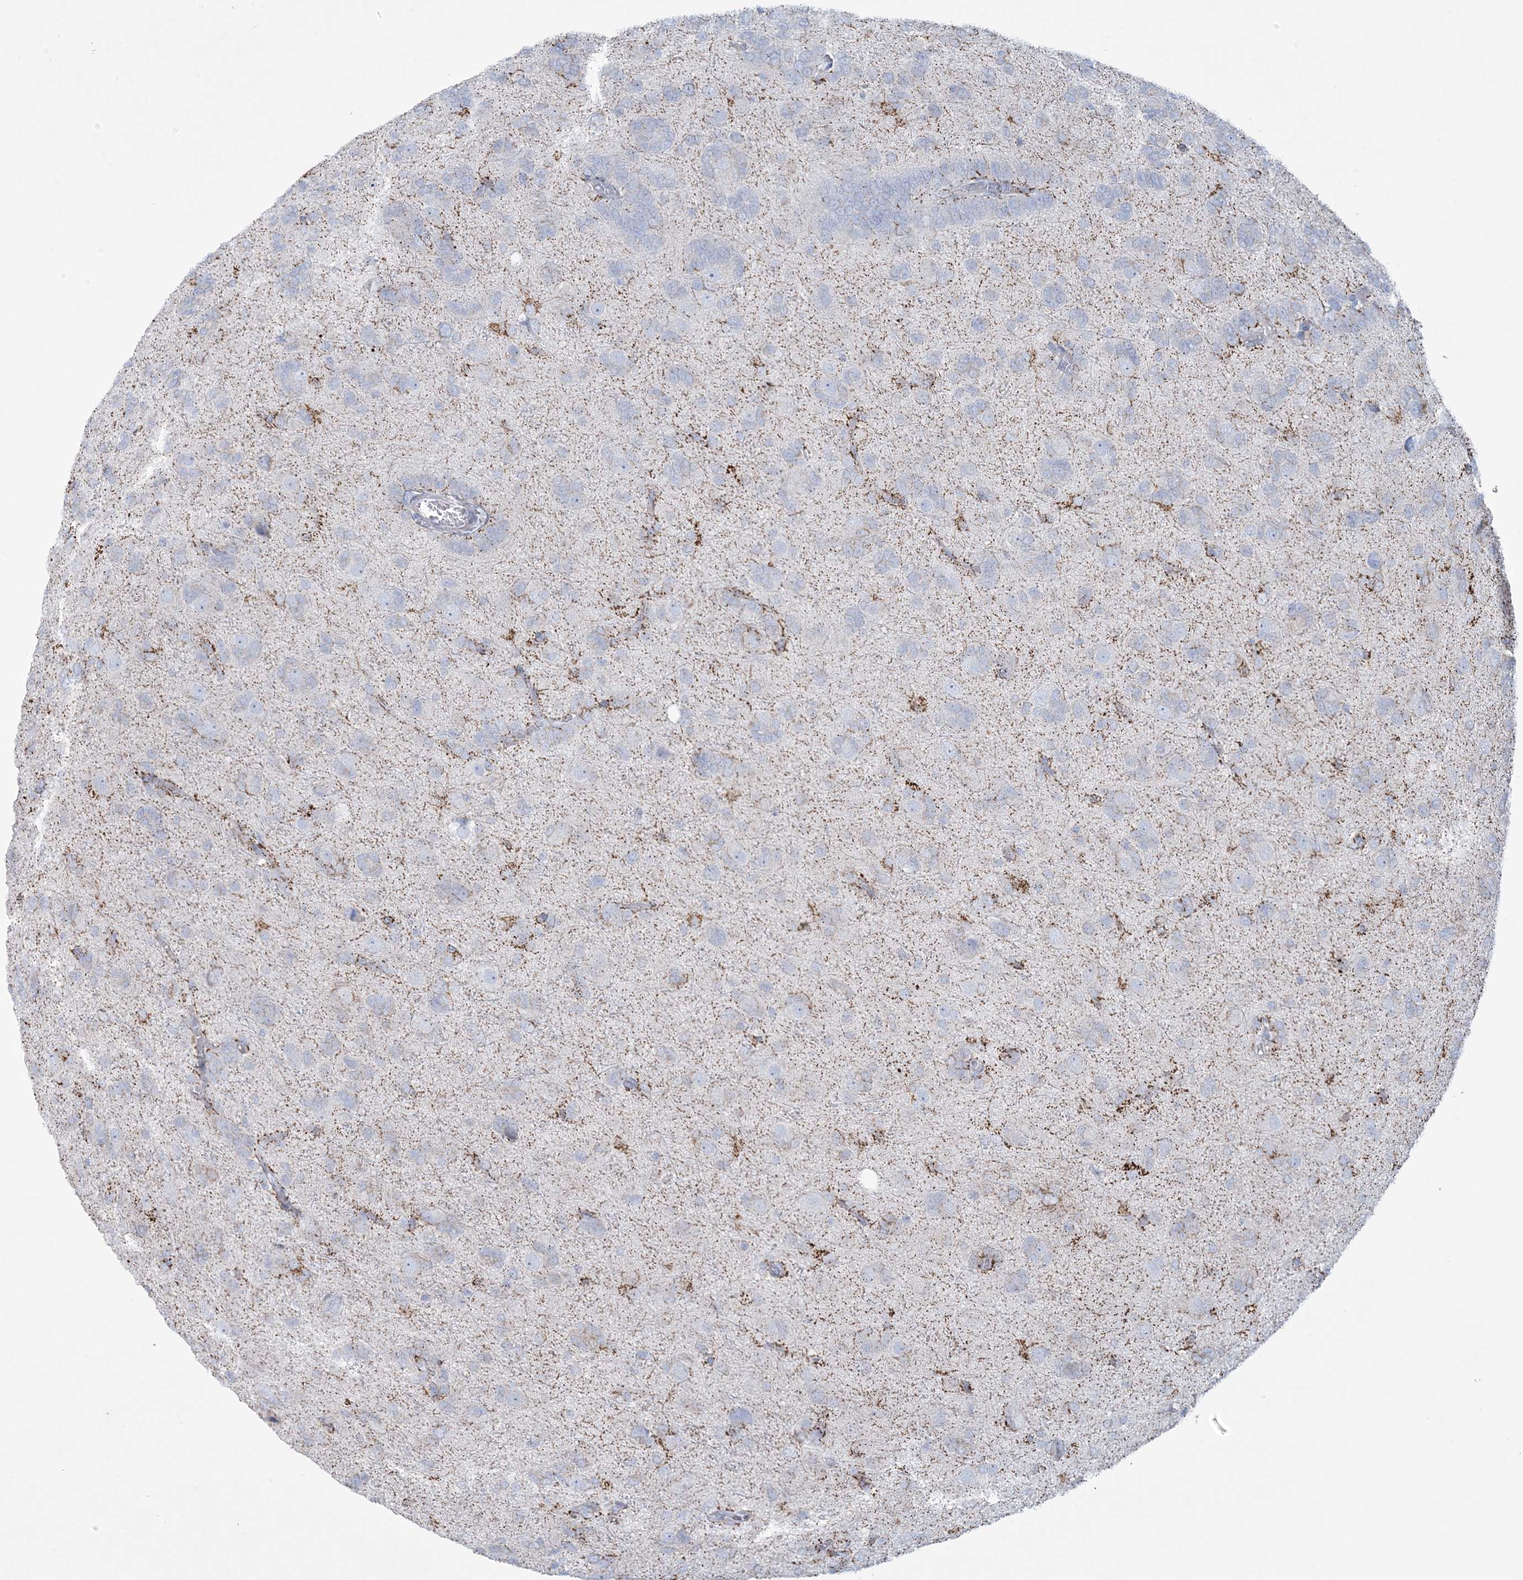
{"staining": {"intensity": "negative", "quantity": "none", "location": "none"}, "tissue": "glioma", "cell_type": "Tumor cells", "image_type": "cancer", "snomed": [{"axis": "morphology", "description": "Glioma, malignant, High grade"}, {"axis": "topography", "description": "Brain"}], "caption": "Tumor cells show no significant positivity in glioma.", "gene": "TBC1D7", "patient": {"sex": "female", "age": 59}}